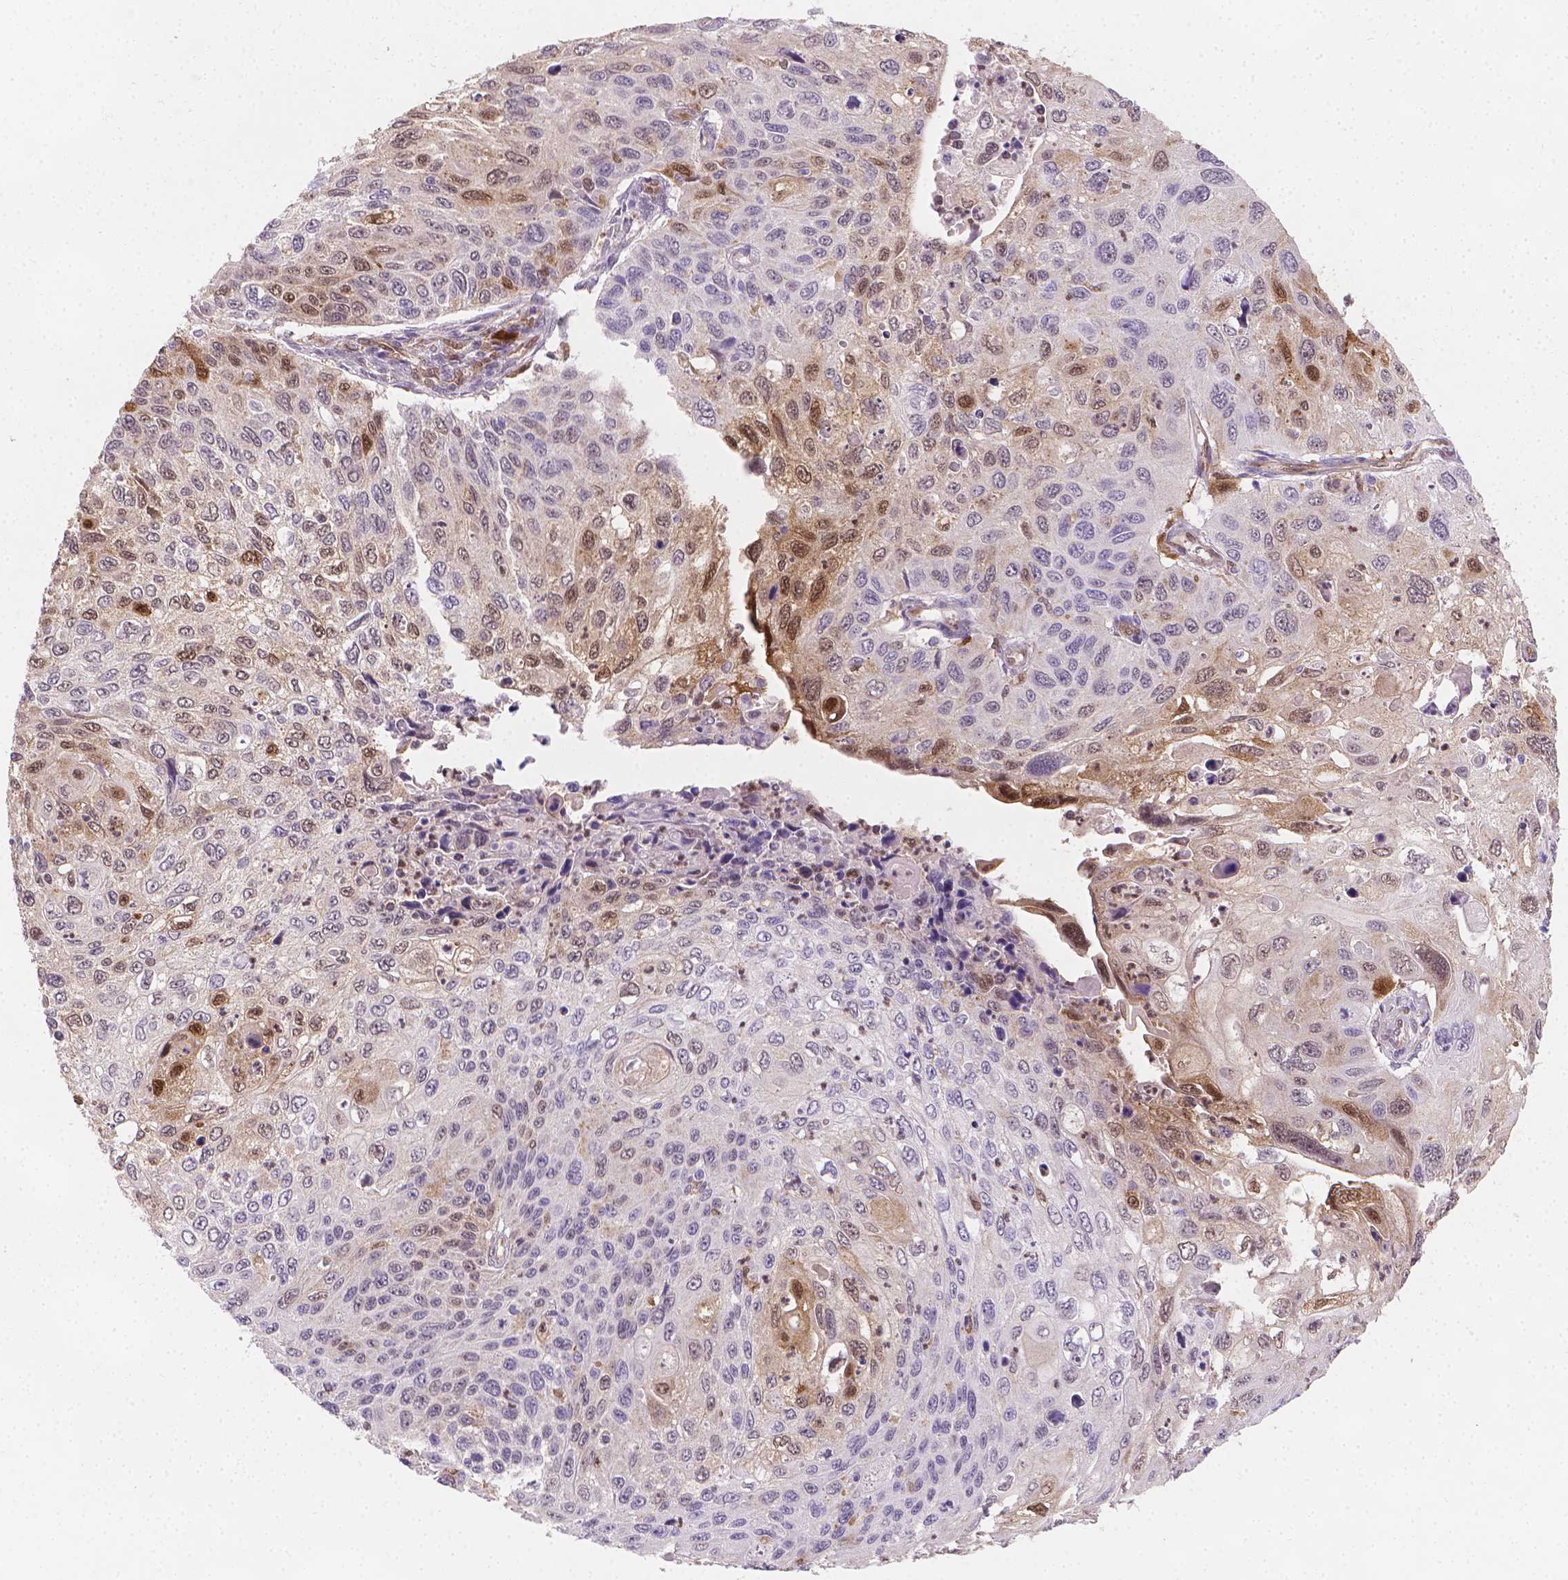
{"staining": {"intensity": "moderate", "quantity": "<25%", "location": "cytoplasmic/membranous,nuclear"}, "tissue": "cervical cancer", "cell_type": "Tumor cells", "image_type": "cancer", "snomed": [{"axis": "morphology", "description": "Squamous cell carcinoma, NOS"}, {"axis": "topography", "description": "Cervix"}], "caption": "IHC (DAB) staining of cervical cancer (squamous cell carcinoma) exhibits moderate cytoplasmic/membranous and nuclear protein staining in about <25% of tumor cells.", "gene": "TNFAIP2", "patient": {"sex": "female", "age": 70}}